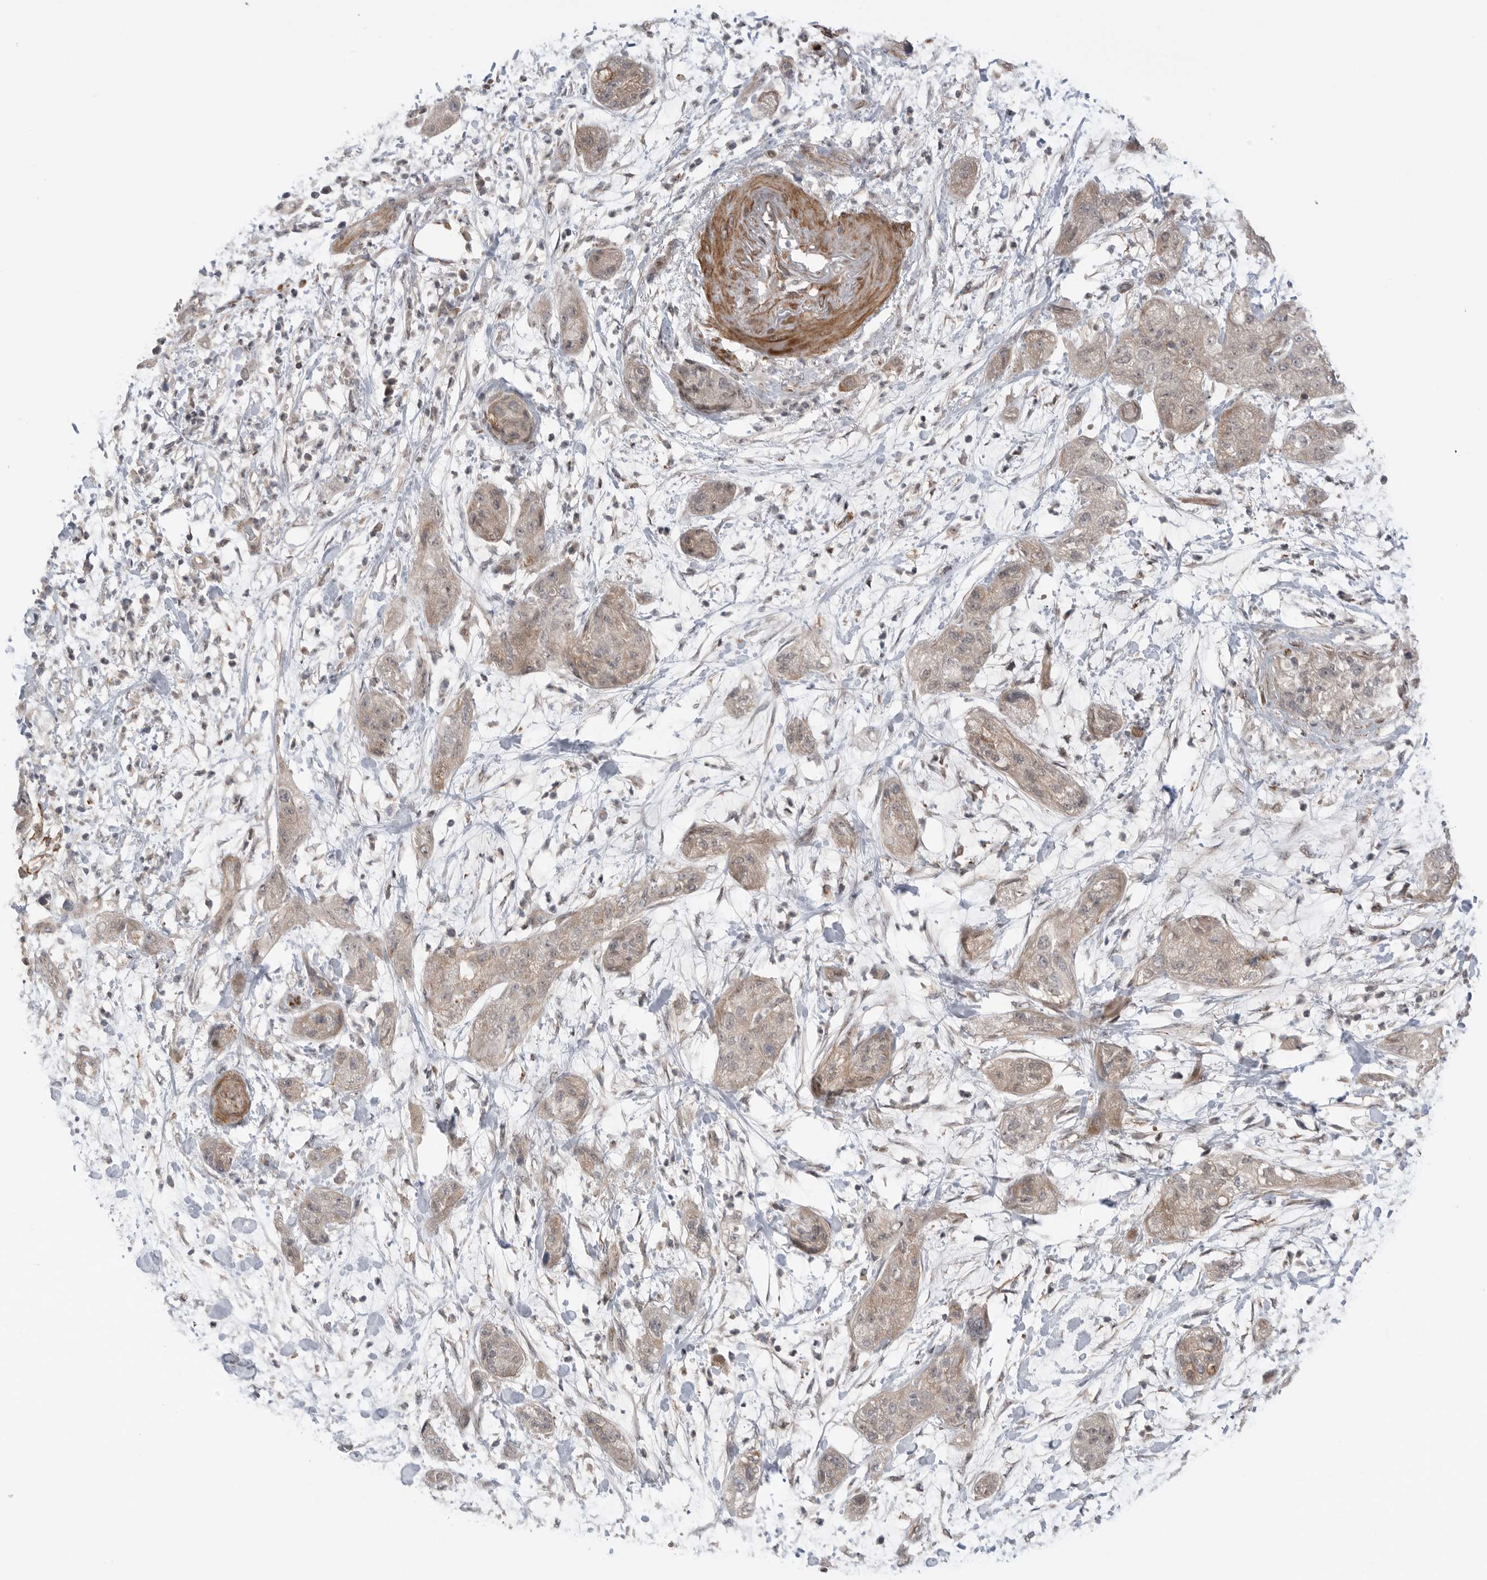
{"staining": {"intensity": "negative", "quantity": "none", "location": "none"}, "tissue": "pancreatic cancer", "cell_type": "Tumor cells", "image_type": "cancer", "snomed": [{"axis": "morphology", "description": "Adenocarcinoma, NOS"}, {"axis": "topography", "description": "Pancreas"}], "caption": "Immunohistochemical staining of adenocarcinoma (pancreatic) displays no significant positivity in tumor cells. (Stains: DAB (3,3'-diaminobenzidine) IHC with hematoxylin counter stain, Microscopy: brightfield microscopy at high magnification).", "gene": "PEAK1", "patient": {"sex": "female", "age": 78}}